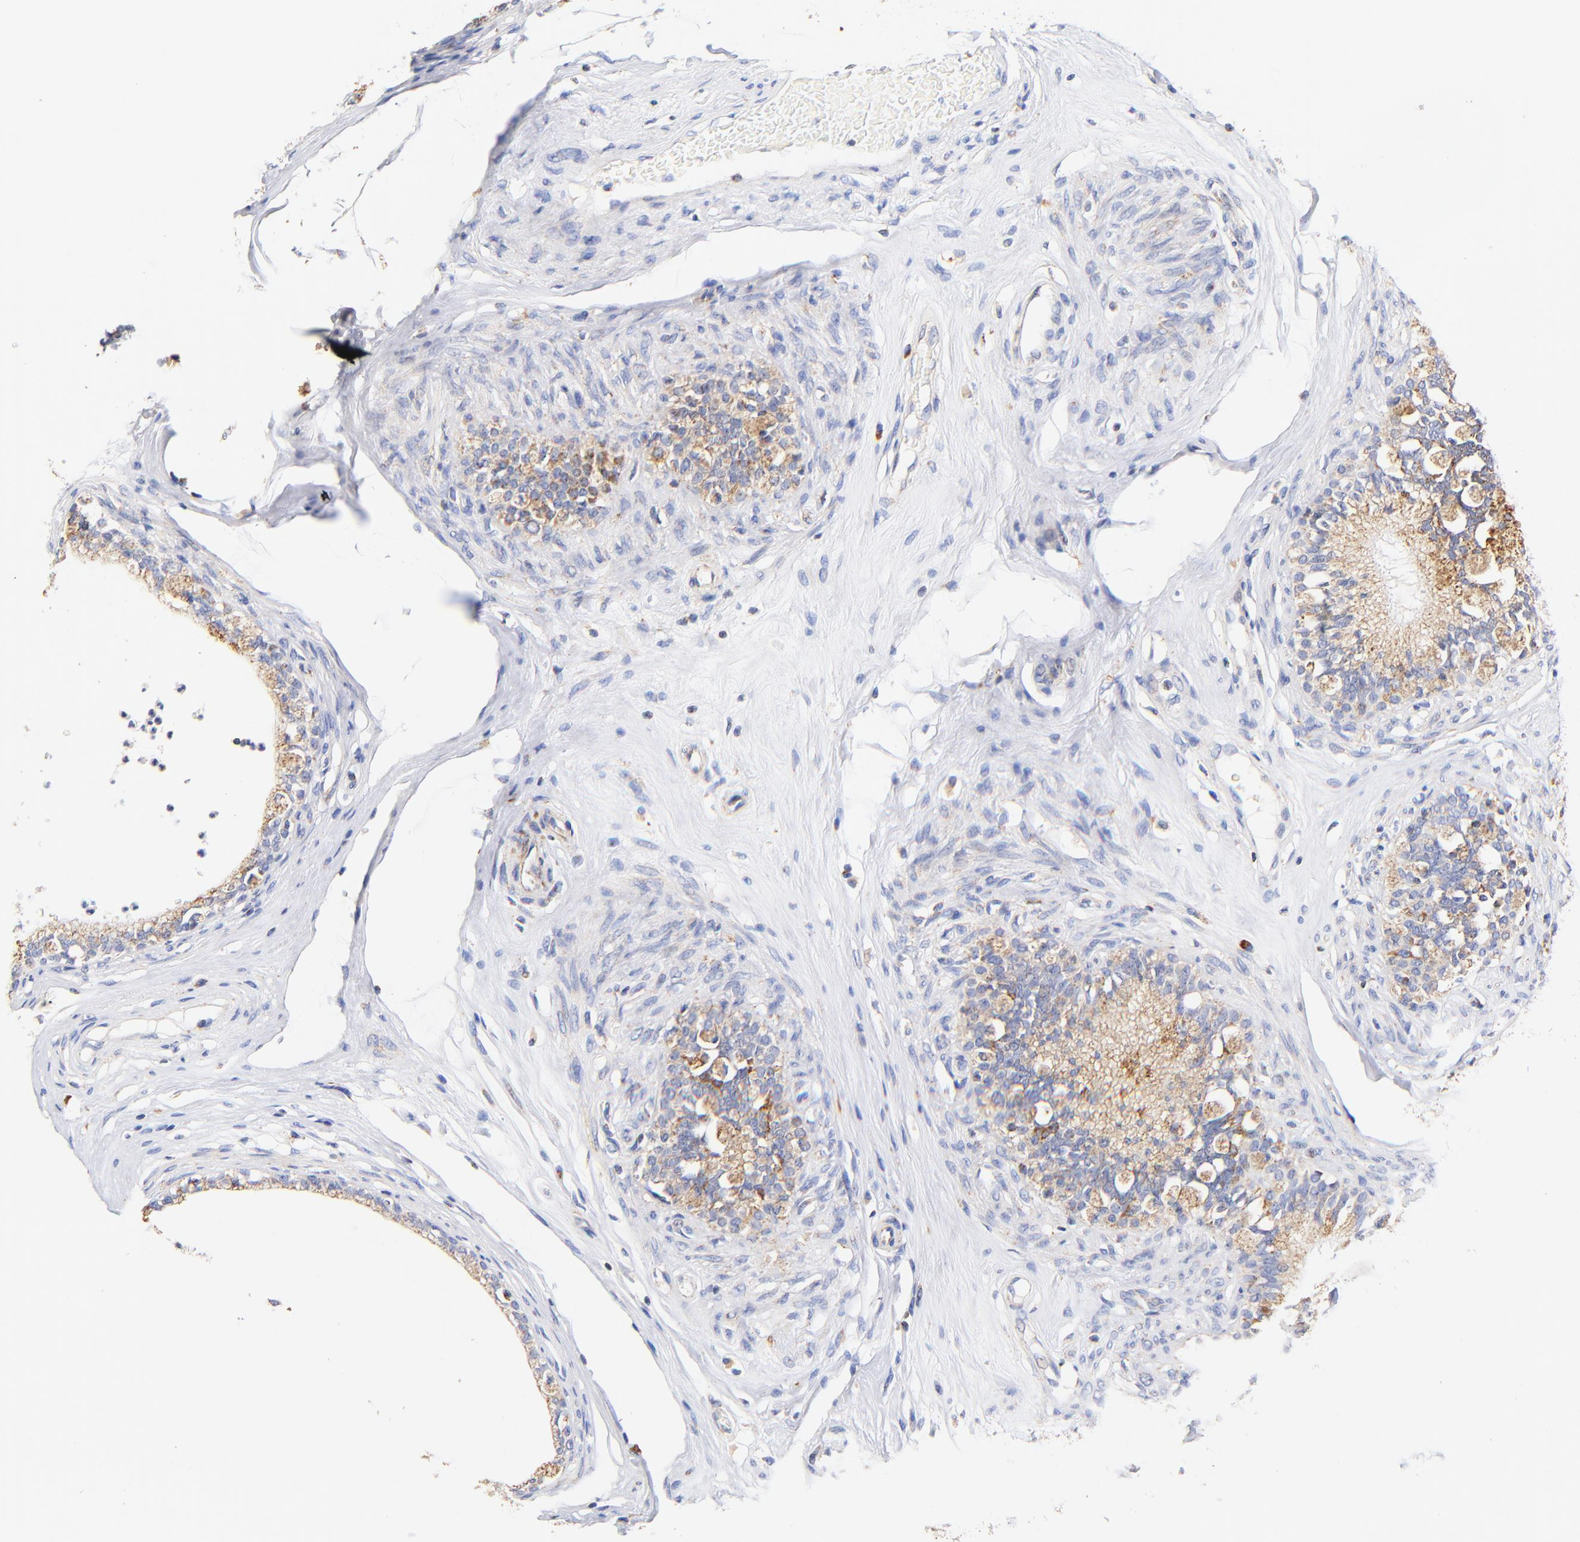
{"staining": {"intensity": "moderate", "quantity": ">75%", "location": "cytoplasmic/membranous"}, "tissue": "epididymis", "cell_type": "Glandular cells", "image_type": "normal", "snomed": [{"axis": "morphology", "description": "Normal tissue, NOS"}, {"axis": "morphology", "description": "Inflammation, NOS"}, {"axis": "topography", "description": "Epididymis"}], "caption": "Glandular cells reveal medium levels of moderate cytoplasmic/membranous staining in about >75% of cells in unremarkable human epididymis. (brown staining indicates protein expression, while blue staining denotes nuclei).", "gene": "ATP5F1D", "patient": {"sex": "male", "age": 84}}